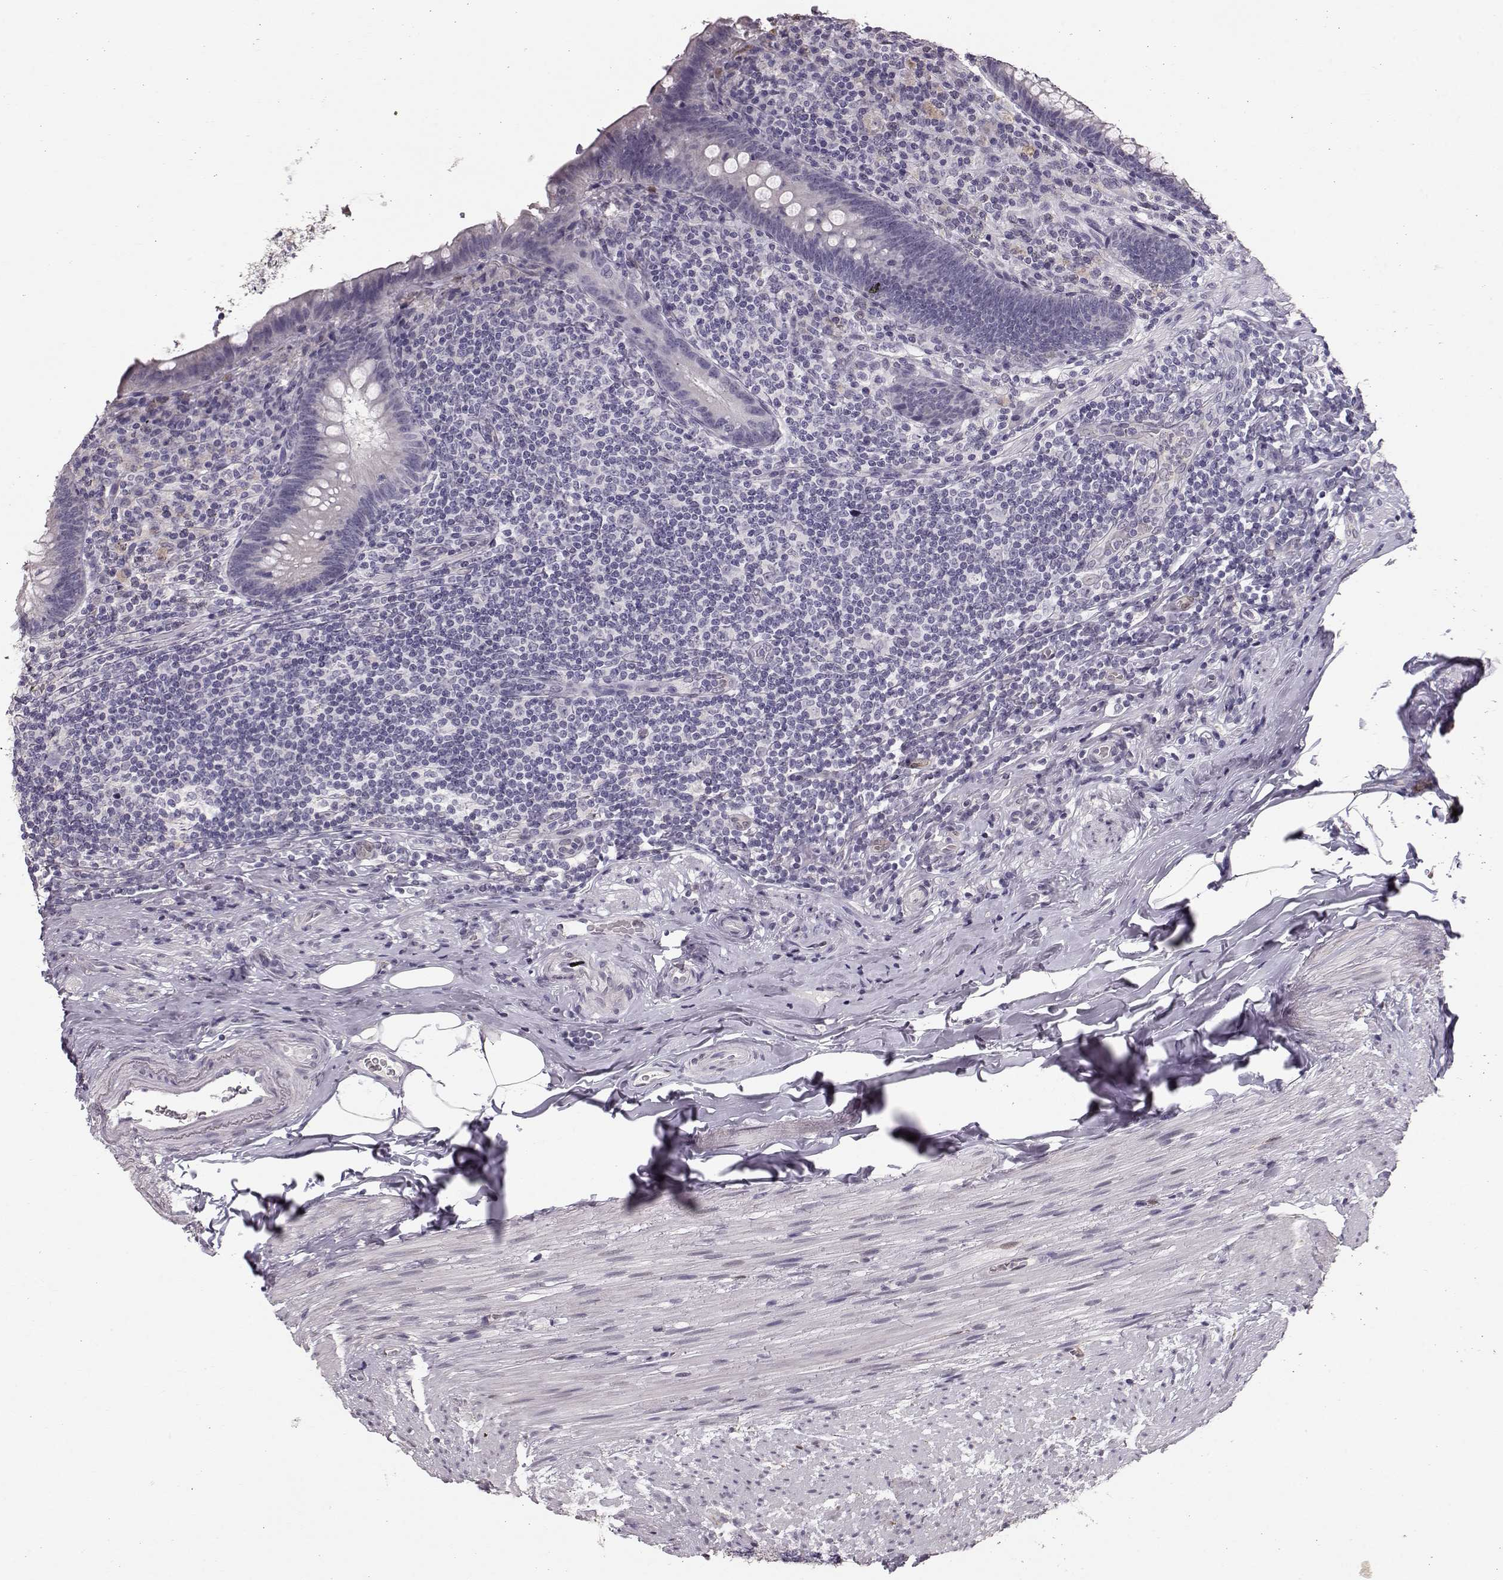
{"staining": {"intensity": "negative", "quantity": "none", "location": "none"}, "tissue": "appendix", "cell_type": "Glandular cells", "image_type": "normal", "snomed": [{"axis": "morphology", "description": "Normal tissue, NOS"}, {"axis": "topography", "description": "Appendix"}], "caption": "Glandular cells are negative for protein expression in normal human appendix.", "gene": "POU1F1", "patient": {"sex": "male", "age": 47}}